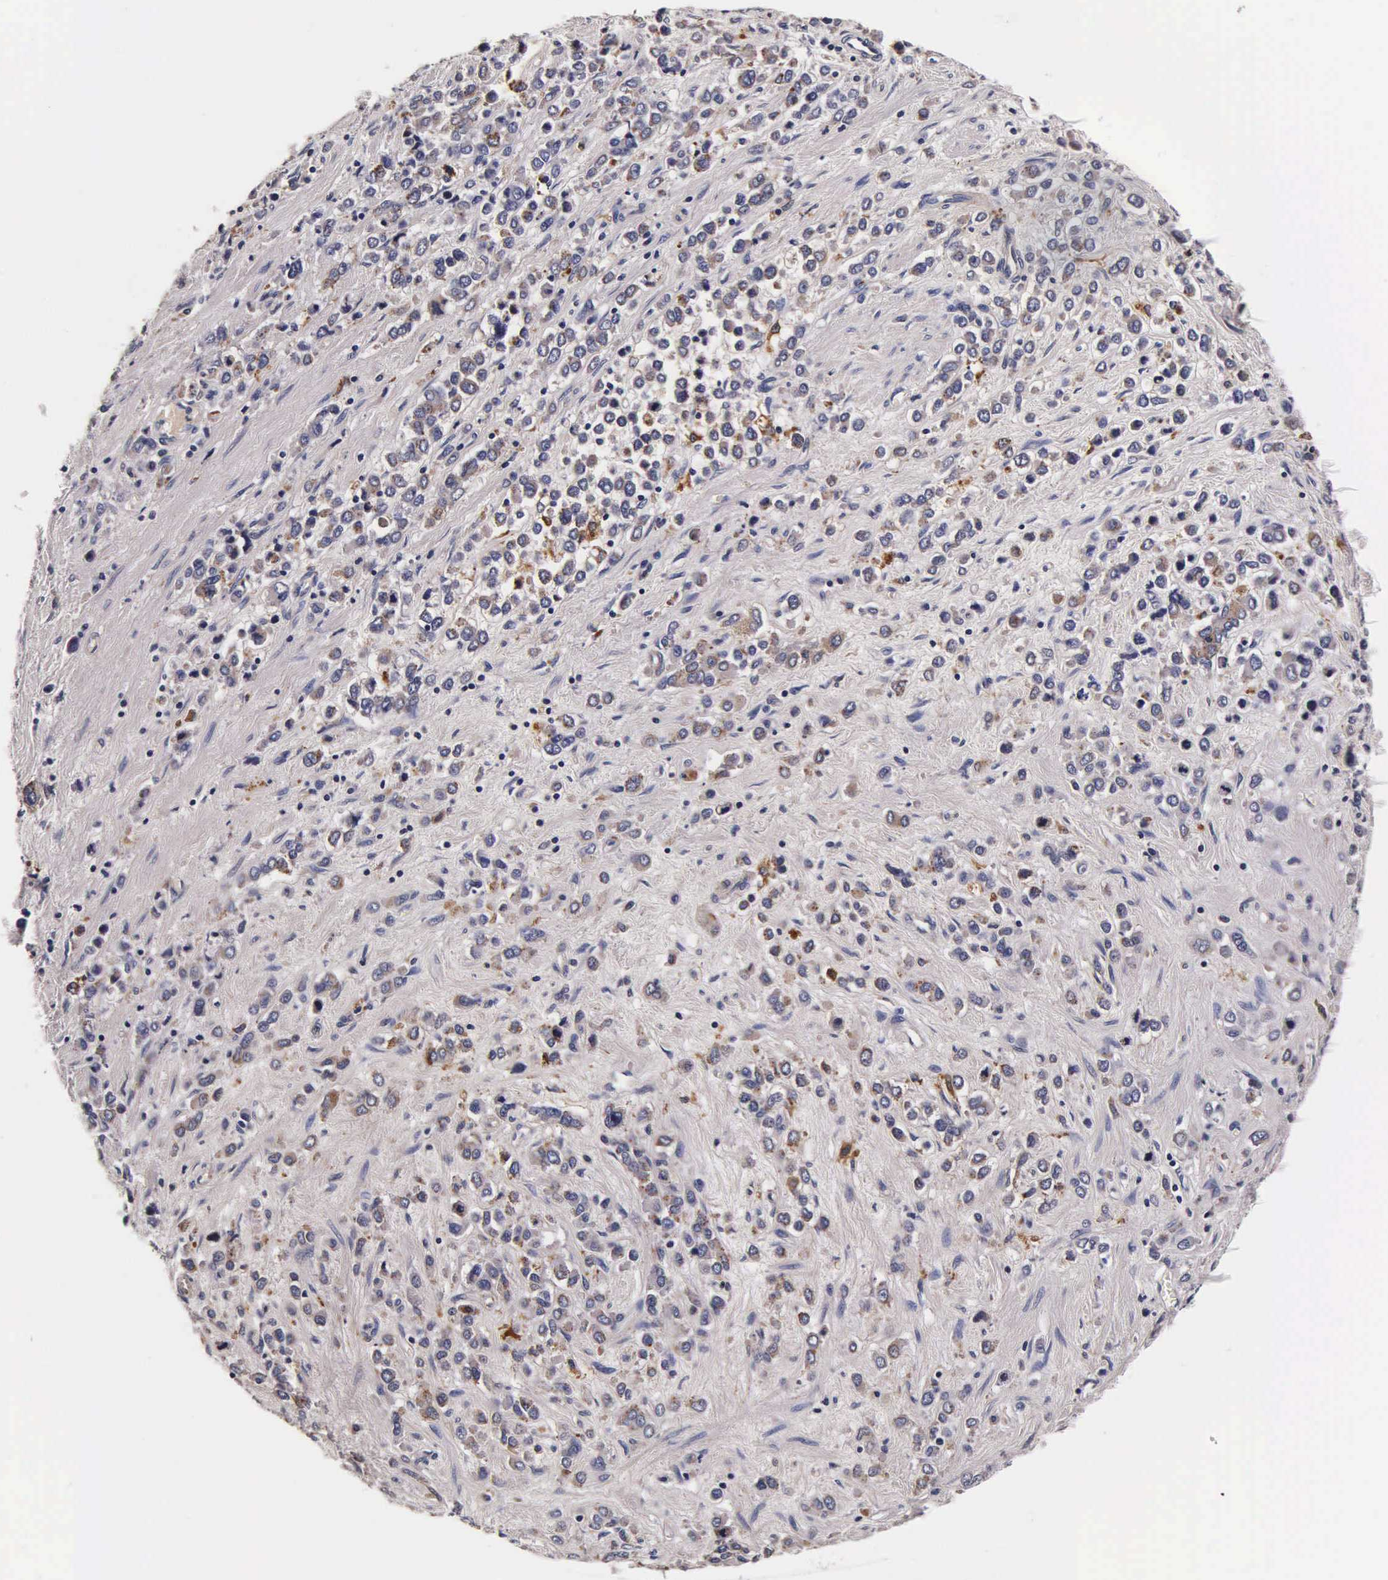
{"staining": {"intensity": "moderate", "quantity": "25%-75%", "location": "cytoplasmic/membranous"}, "tissue": "stomach cancer", "cell_type": "Tumor cells", "image_type": "cancer", "snomed": [{"axis": "morphology", "description": "Adenocarcinoma, NOS"}, {"axis": "topography", "description": "Stomach, upper"}], "caption": "Immunohistochemical staining of adenocarcinoma (stomach) demonstrates medium levels of moderate cytoplasmic/membranous protein positivity in approximately 25%-75% of tumor cells. (Stains: DAB (3,3'-diaminobenzidine) in brown, nuclei in blue, Microscopy: brightfield microscopy at high magnification).", "gene": "CTSB", "patient": {"sex": "male", "age": 76}}